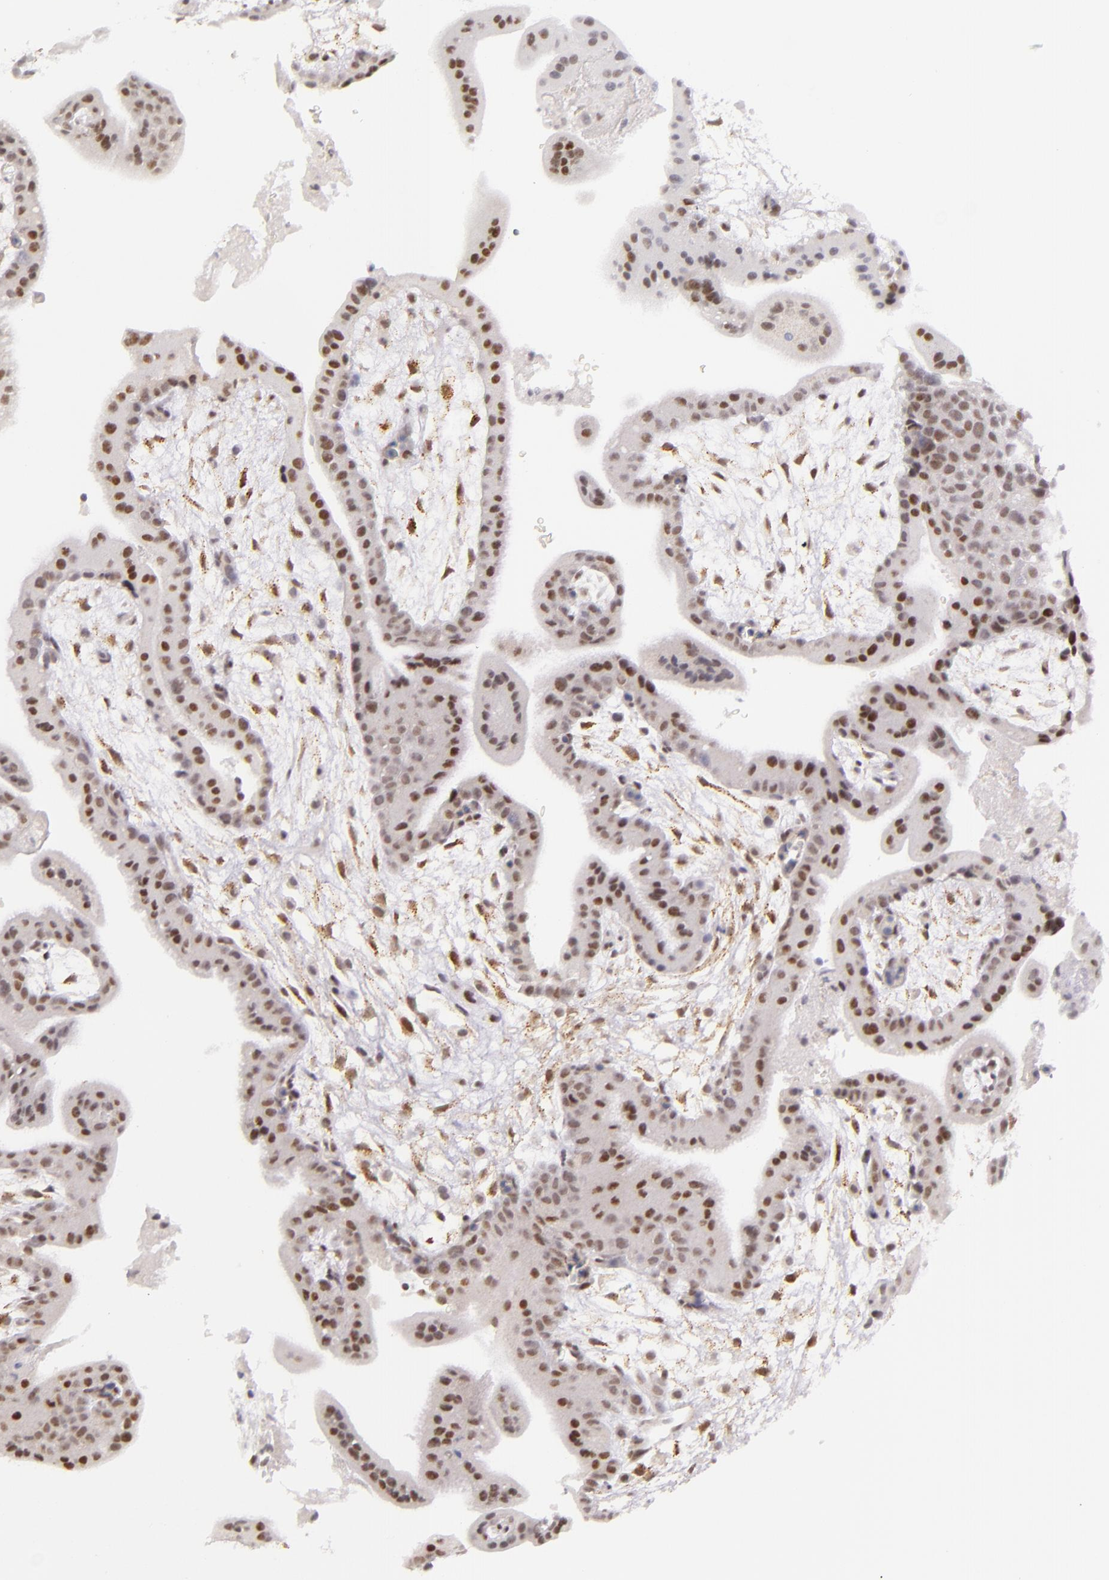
{"staining": {"intensity": "strong", "quantity": ">75%", "location": "nuclear"}, "tissue": "placenta", "cell_type": "Decidual cells", "image_type": "normal", "snomed": [{"axis": "morphology", "description": "Normal tissue, NOS"}, {"axis": "topography", "description": "Placenta"}], "caption": "High-power microscopy captured an IHC photomicrograph of unremarkable placenta, revealing strong nuclear expression in about >75% of decidual cells.", "gene": "BCL3", "patient": {"sex": "female", "age": 35}}